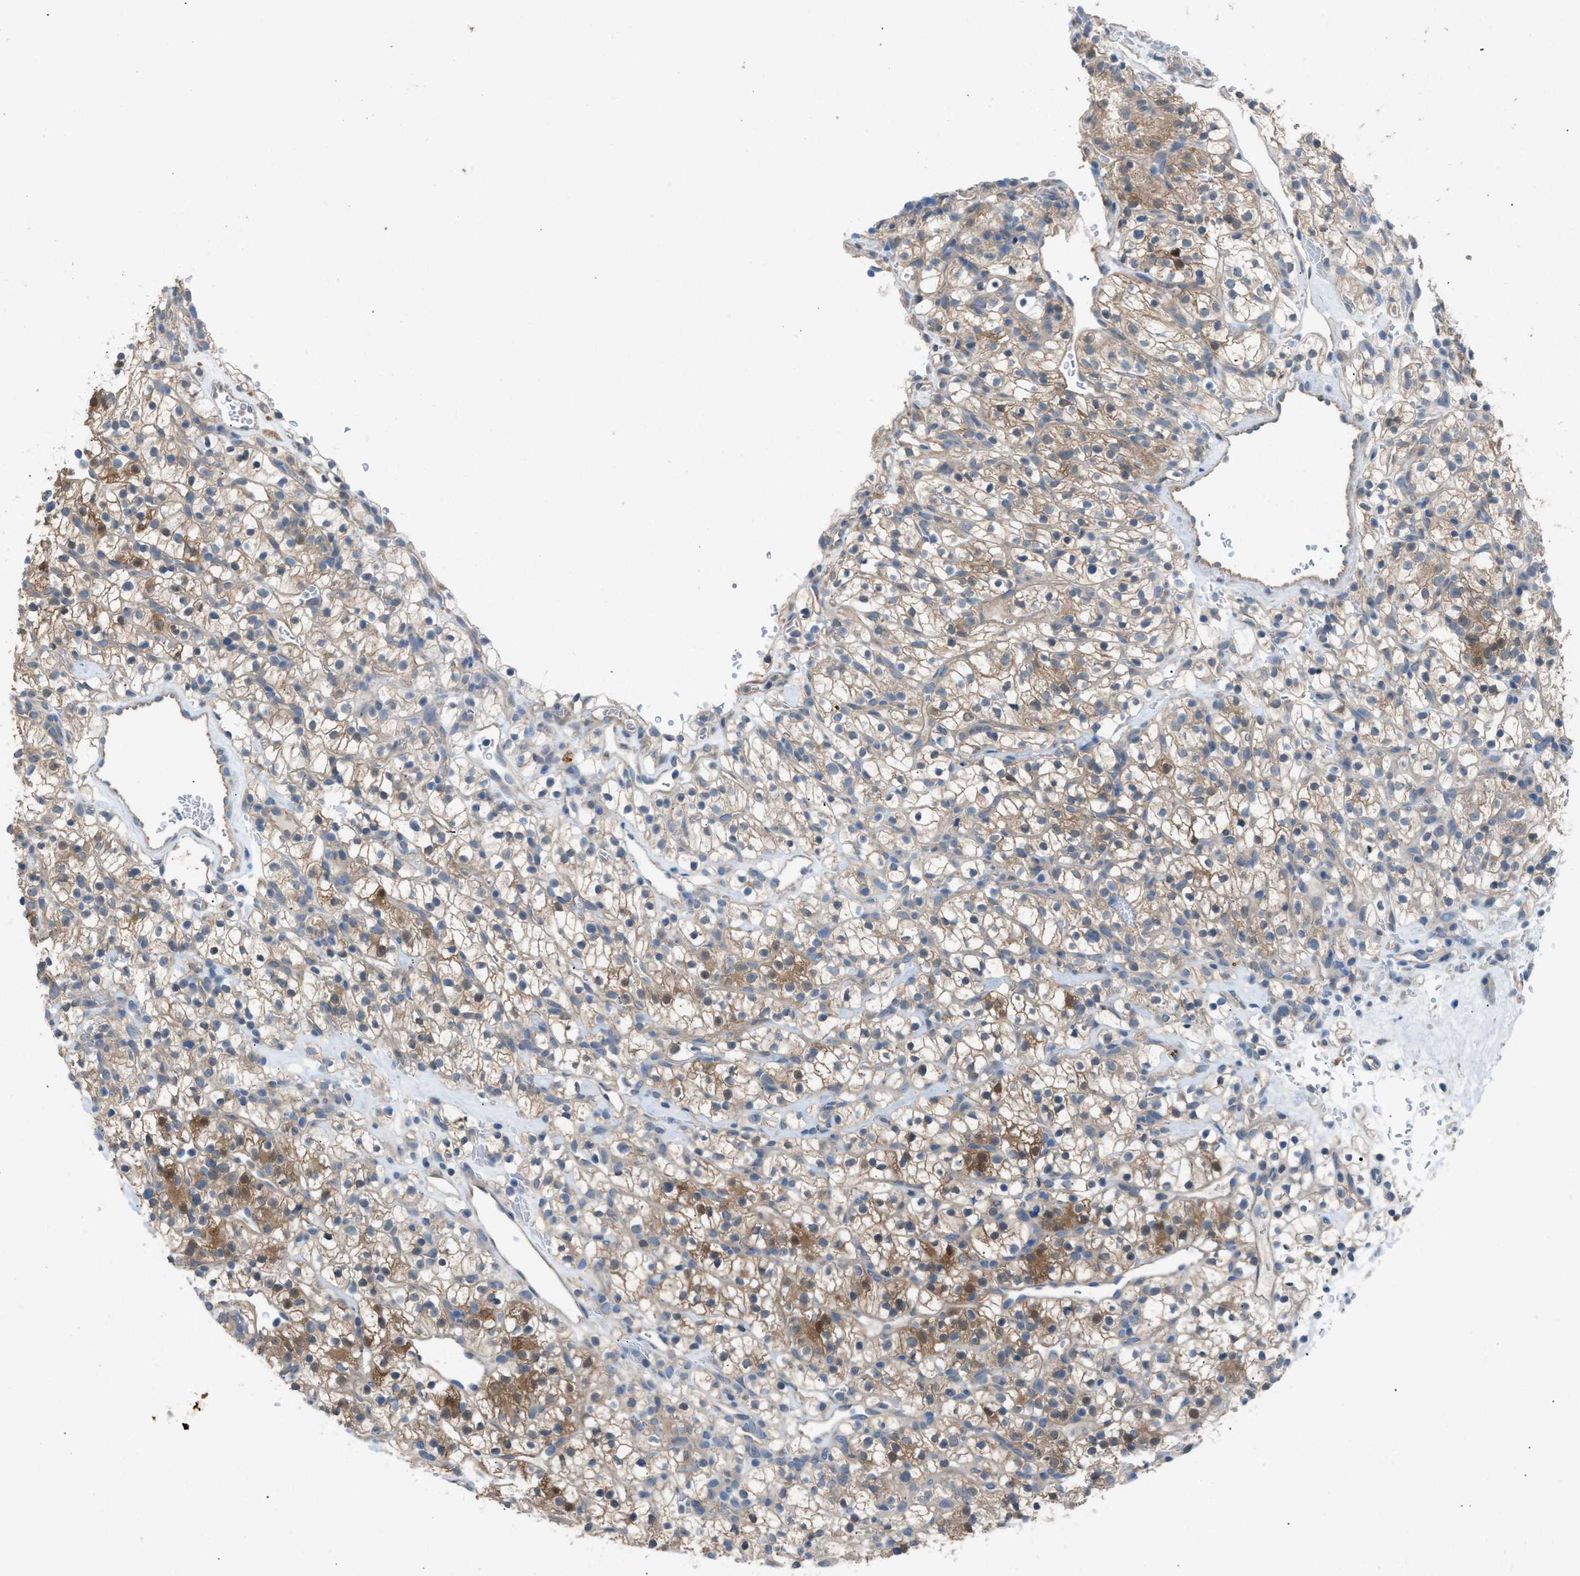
{"staining": {"intensity": "moderate", "quantity": "<25%", "location": "cytoplasmic/membranous"}, "tissue": "renal cancer", "cell_type": "Tumor cells", "image_type": "cancer", "snomed": [{"axis": "morphology", "description": "Adenocarcinoma, NOS"}, {"axis": "topography", "description": "Kidney"}], "caption": "IHC (DAB) staining of human renal cancer (adenocarcinoma) displays moderate cytoplasmic/membranous protein expression in approximately <25% of tumor cells. (DAB (3,3'-diaminobenzidine) IHC with brightfield microscopy, high magnification).", "gene": "NQO2", "patient": {"sex": "female", "age": 57}}